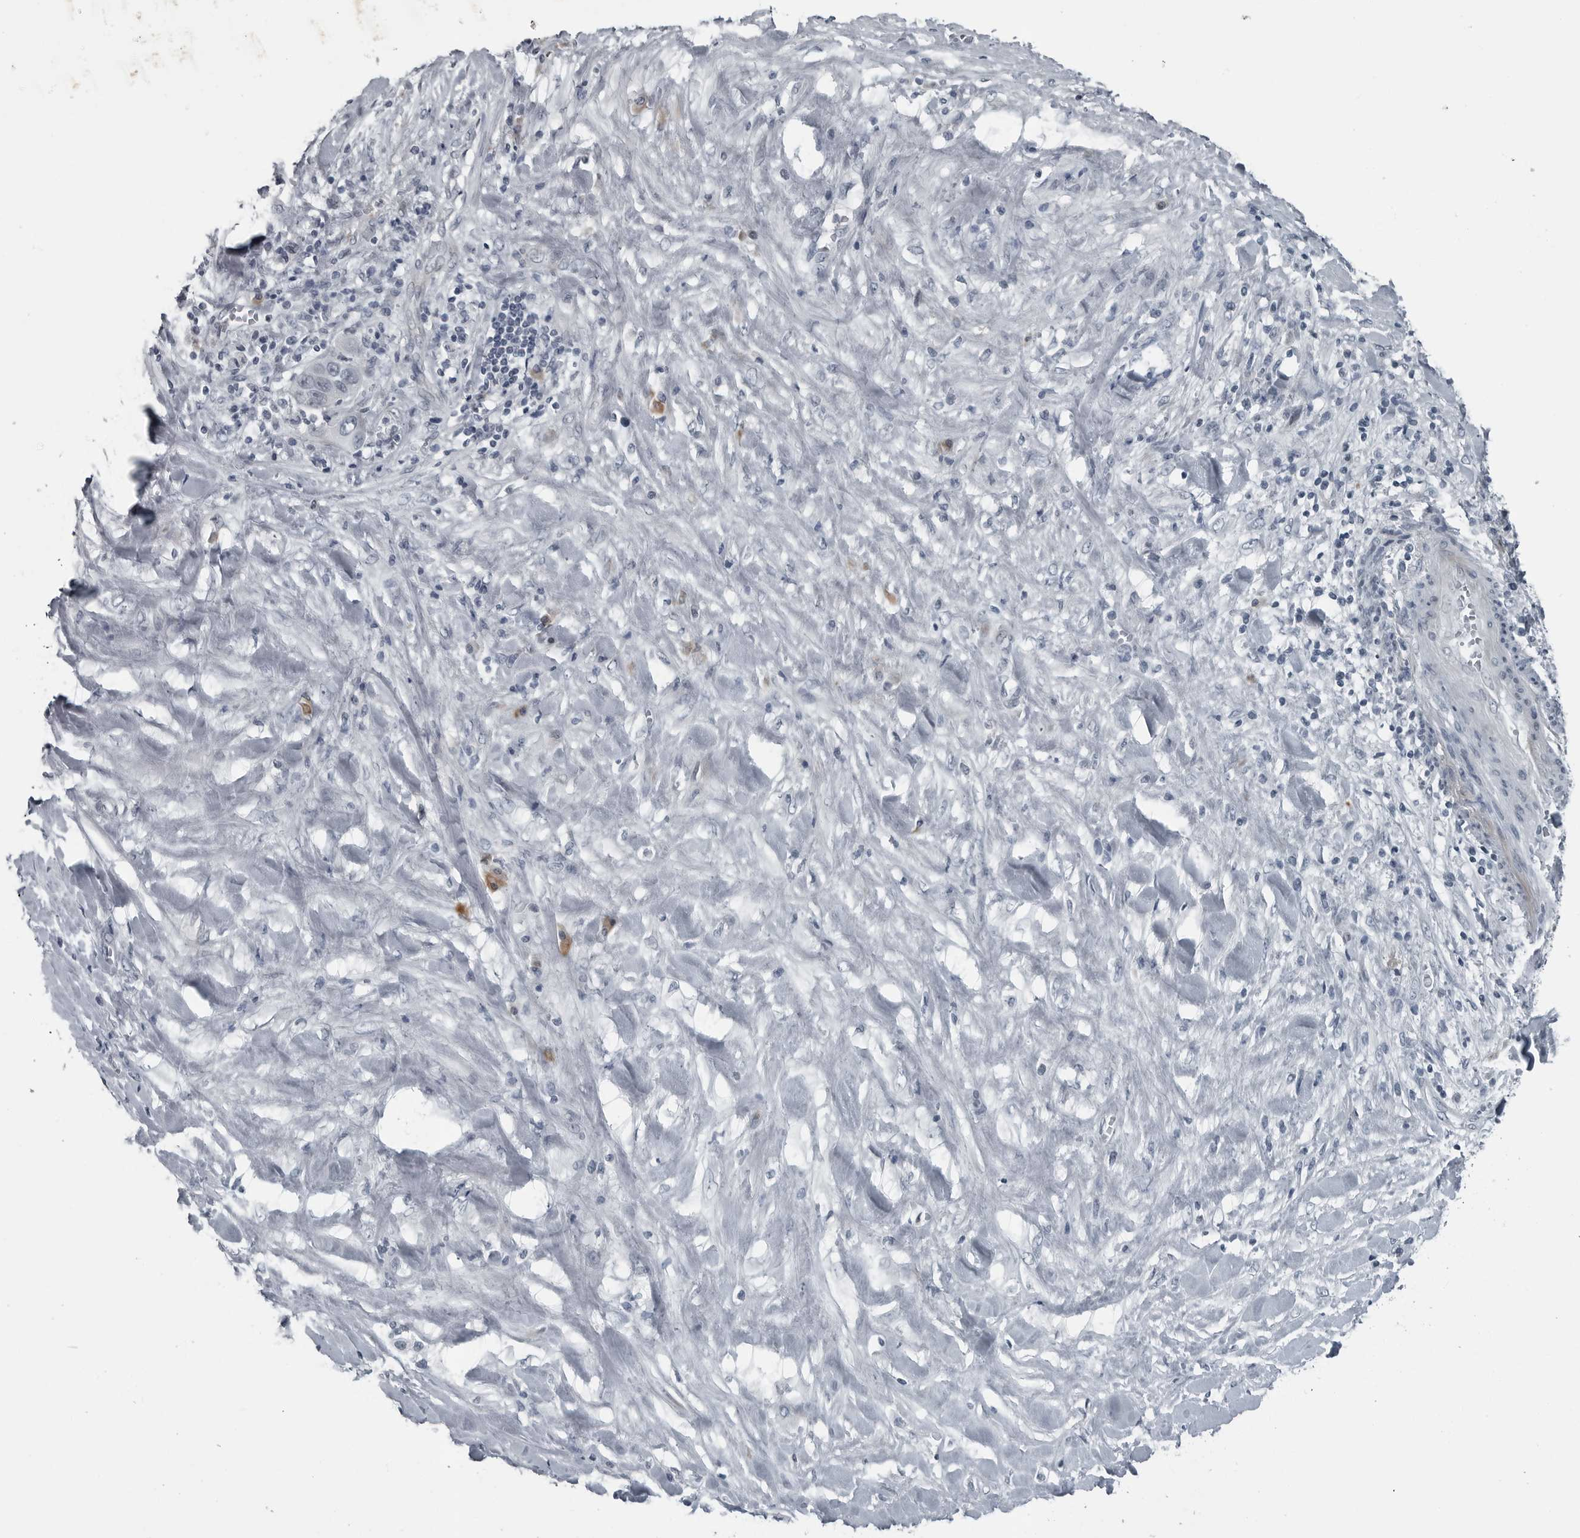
{"staining": {"intensity": "negative", "quantity": "none", "location": "none"}, "tissue": "liver cancer", "cell_type": "Tumor cells", "image_type": "cancer", "snomed": [{"axis": "morphology", "description": "Cholangiocarcinoma"}, {"axis": "topography", "description": "Liver"}], "caption": "Immunohistochemical staining of cholangiocarcinoma (liver) demonstrates no significant expression in tumor cells.", "gene": "DNAAF11", "patient": {"sex": "female", "age": 52}}